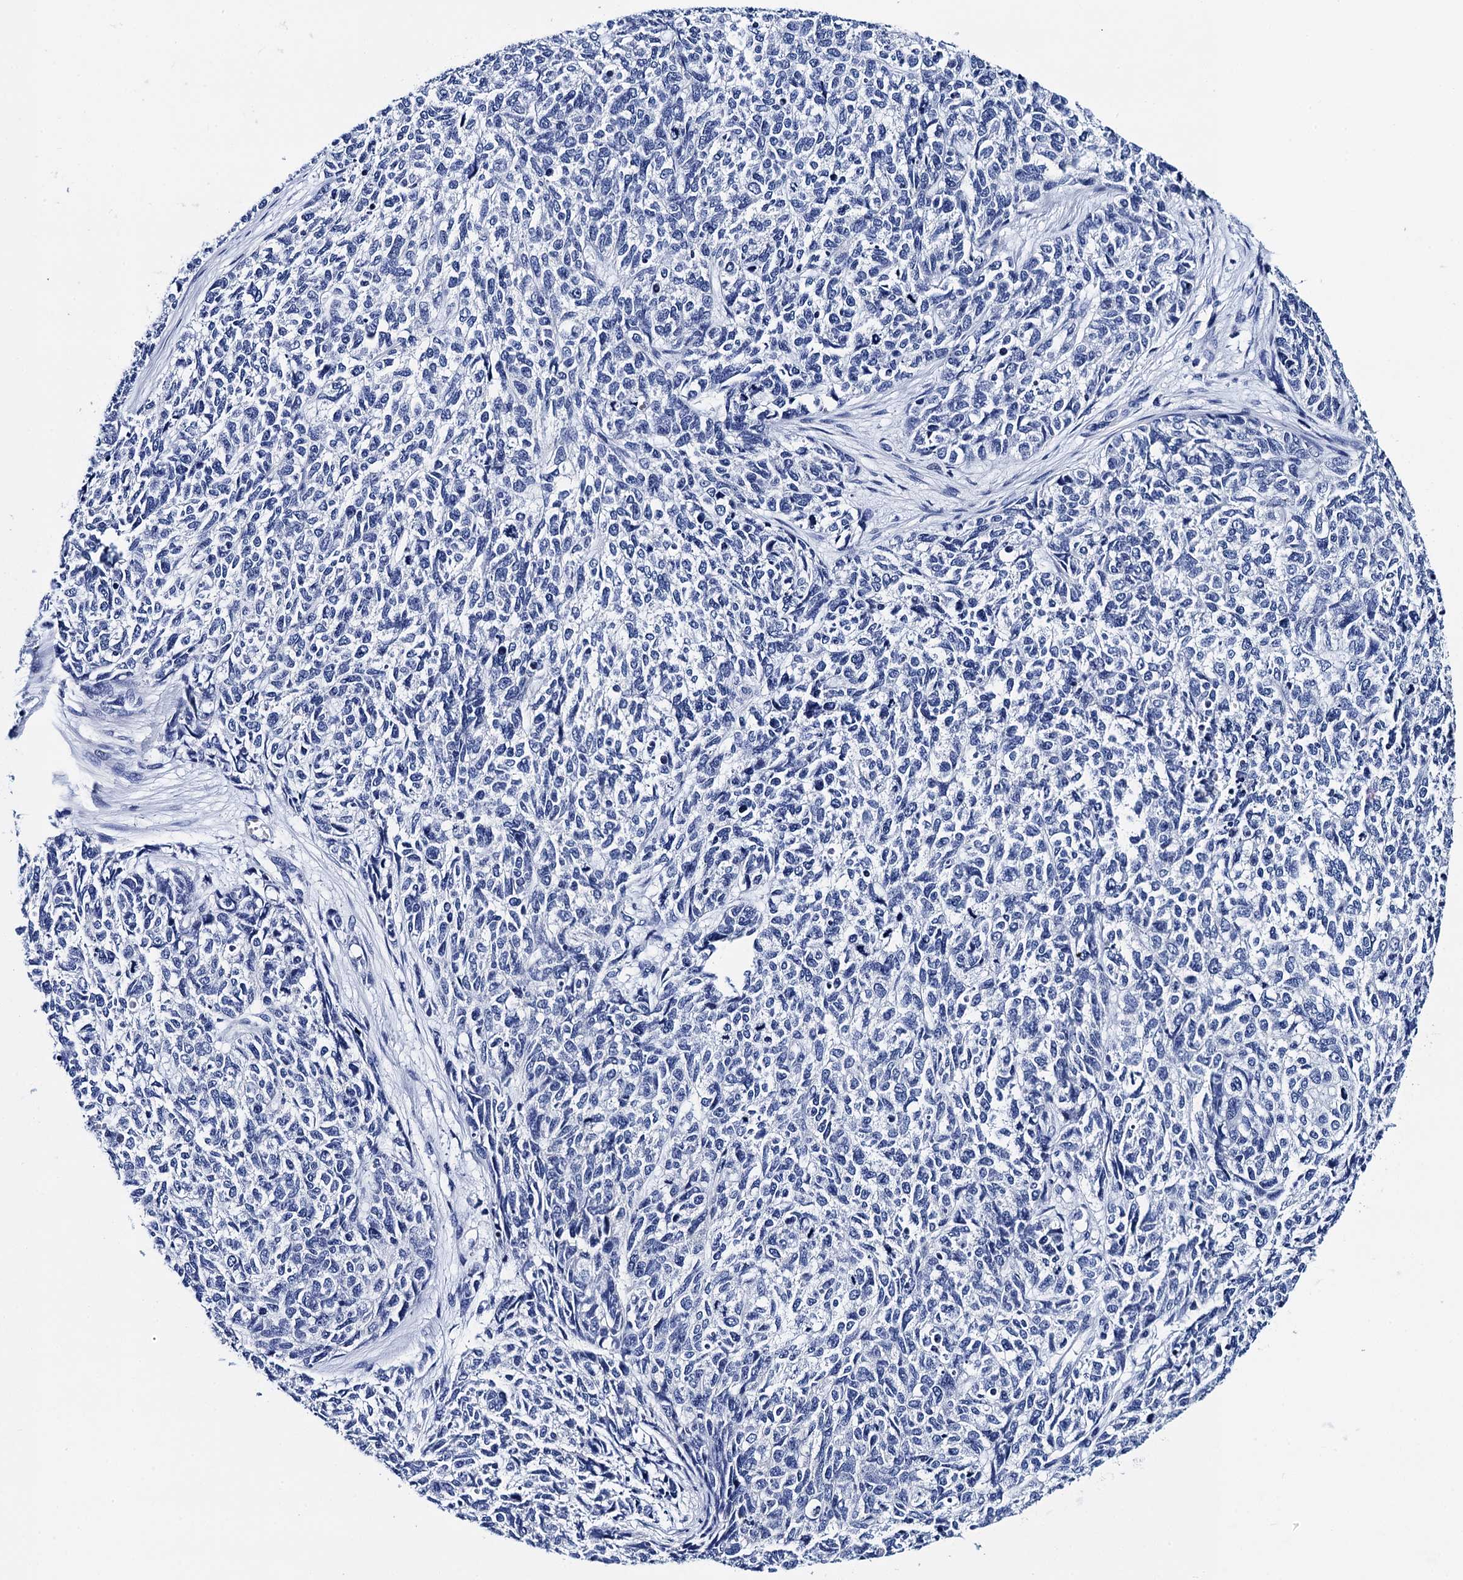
{"staining": {"intensity": "negative", "quantity": "none", "location": "none"}, "tissue": "cervical cancer", "cell_type": "Tumor cells", "image_type": "cancer", "snomed": [{"axis": "morphology", "description": "Squamous cell carcinoma, NOS"}, {"axis": "topography", "description": "Cervix"}], "caption": "Immunohistochemistry of cervical squamous cell carcinoma reveals no expression in tumor cells. (DAB (3,3'-diaminobenzidine) immunohistochemistry (IHC), high magnification).", "gene": "MYBPC3", "patient": {"sex": "female", "age": 63}}